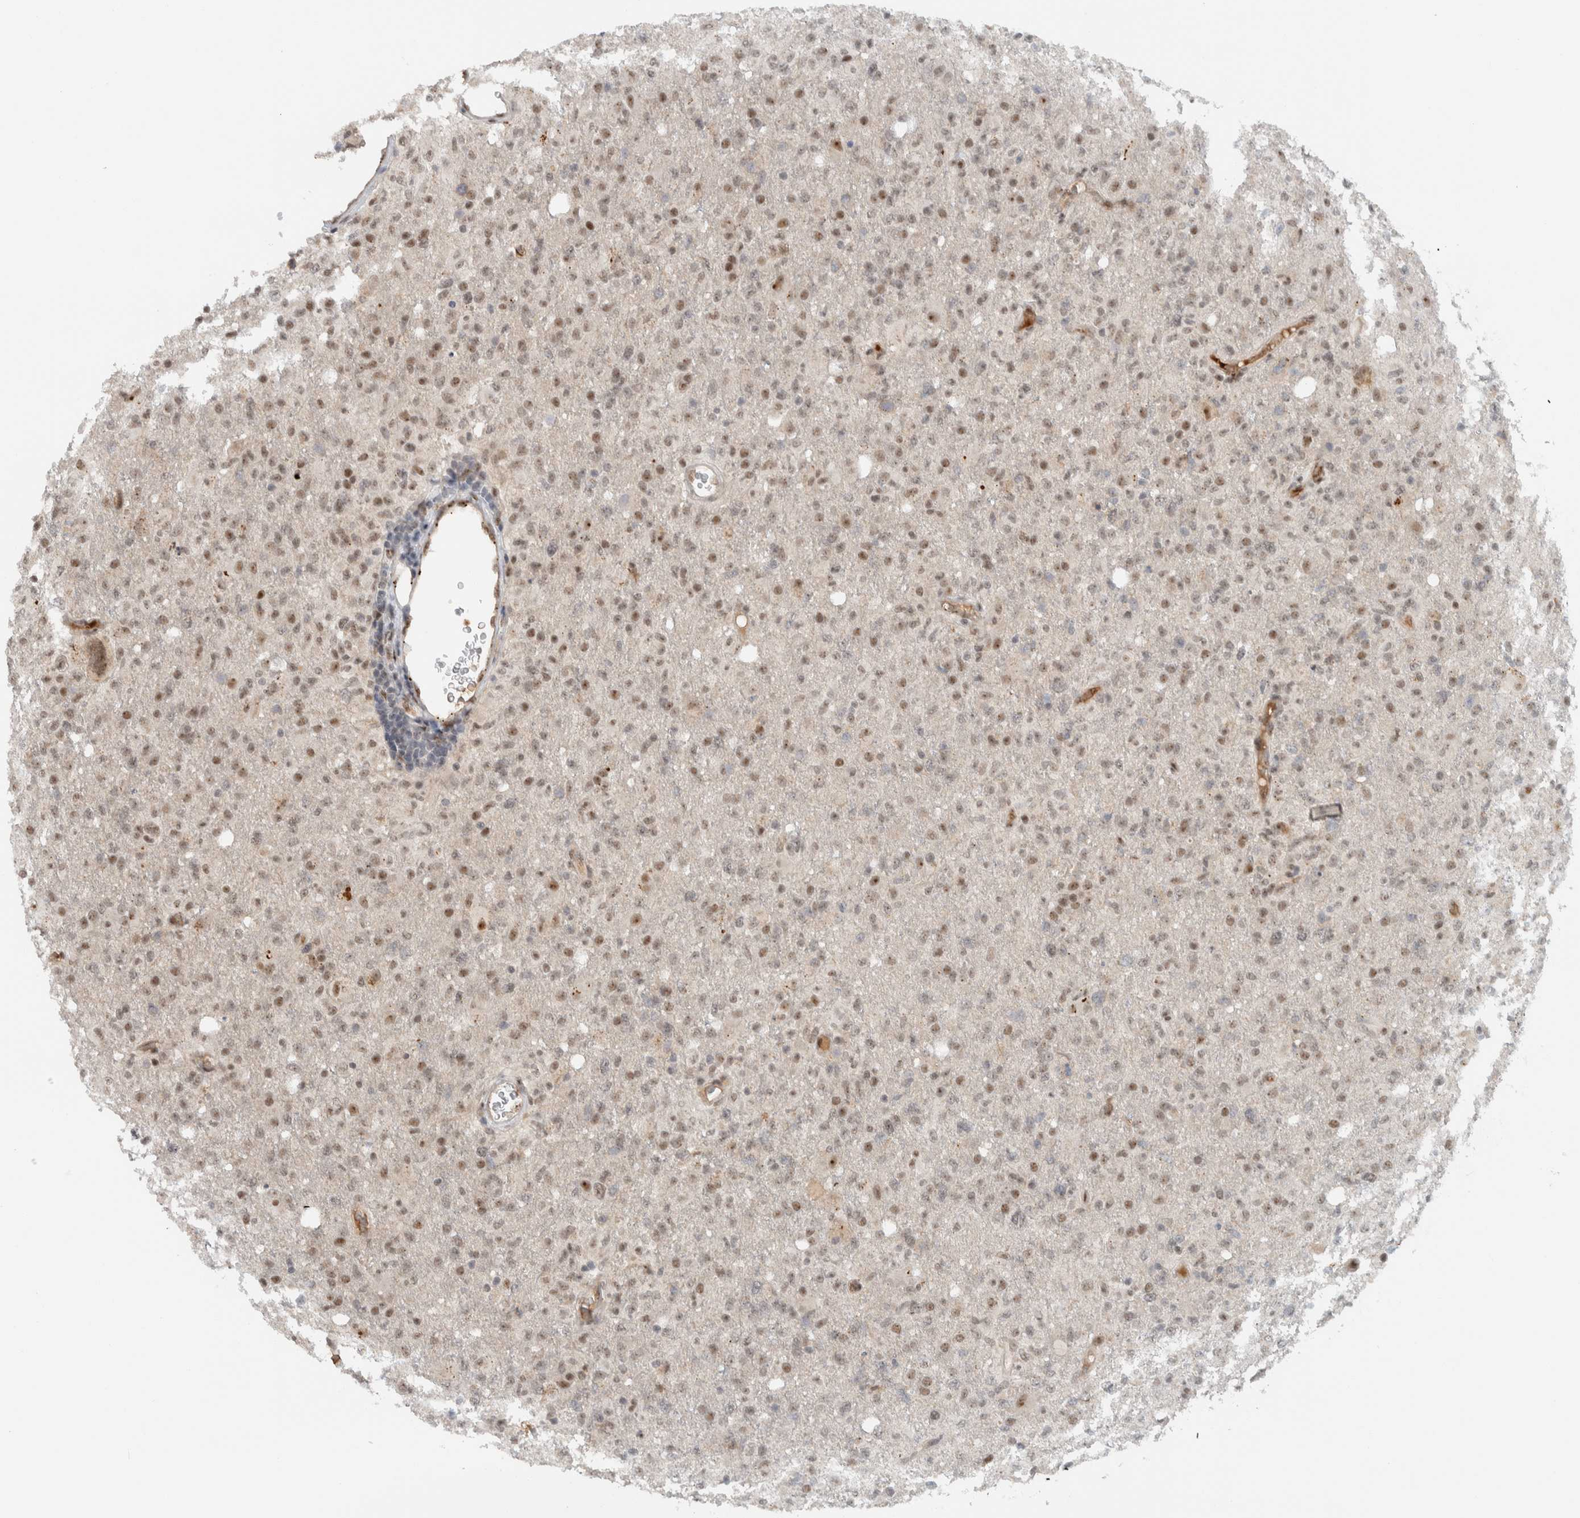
{"staining": {"intensity": "moderate", "quantity": ">75%", "location": "nuclear"}, "tissue": "glioma", "cell_type": "Tumor cells", "image_type": "cancer", "snomed": [{"axis": "morphology", "description": "Glioma, malignant, High grade"}, {"axis": "topography", "description": "Brain"}], "caption": "Malignant glioma (high-grade) stained for a protein reveals moderate nuclear positivity in tumor cells.", "gene": "ZFP91", "patient": {"sex": "female", "age": 57}}